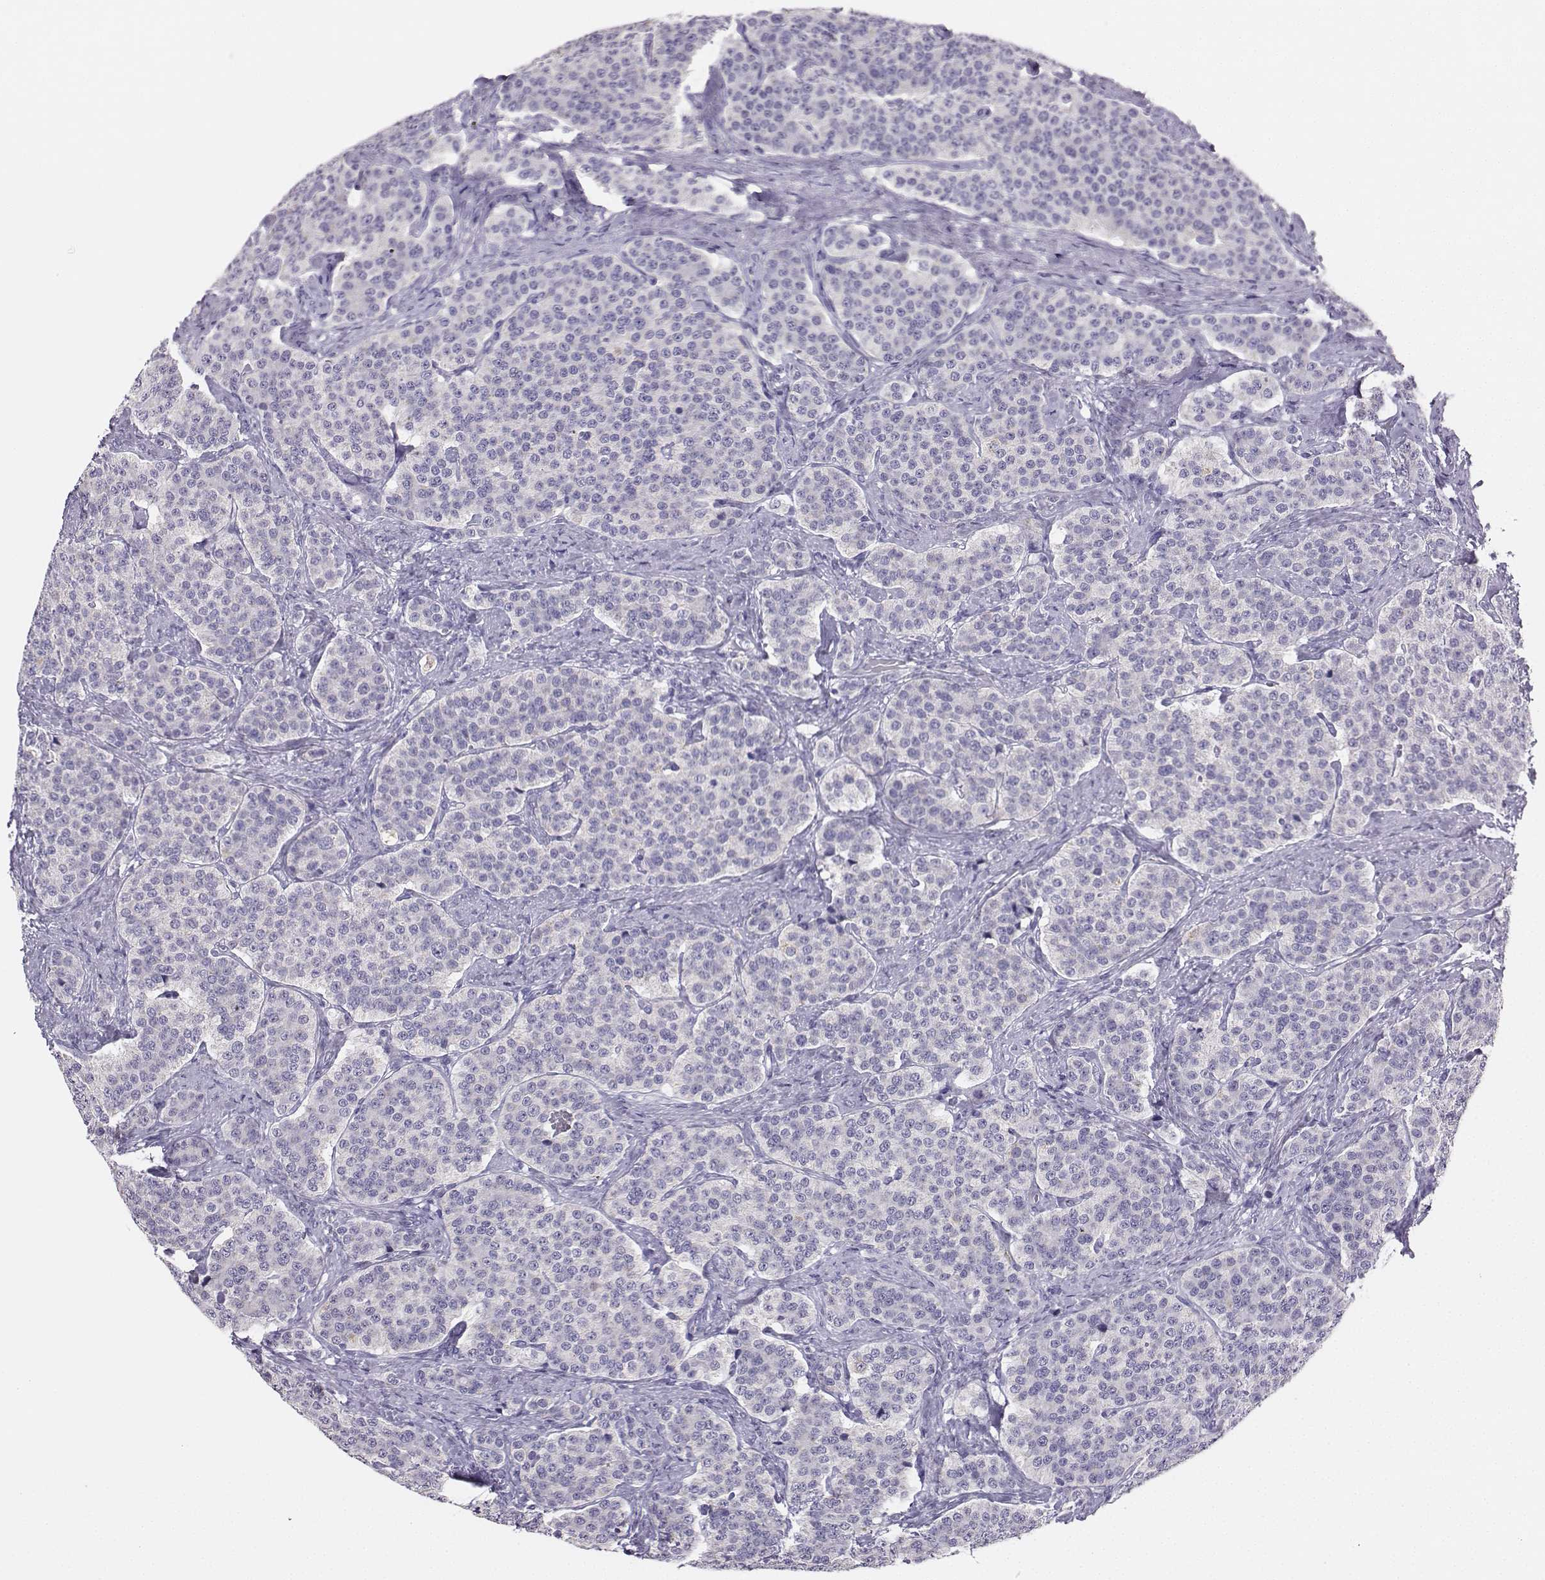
{"staining": {"intensity": "negative", "quantity": "none", "location": "none"}, "tissue": "carcinoid", "cell_type": "Tumor cells", "image_type": "cancer", "snomed": [{"axis": "morphology", "description": "Carcinoid, malignant, NOS"}, {"axis": "topography", "description": "Small intestine"}], "caption": "DAB immunohistochemical staining of human carcinoid shows no significant staining in tumor cells.", "gene": "AVP", "patient": {"sex": "female", "age": 58}}